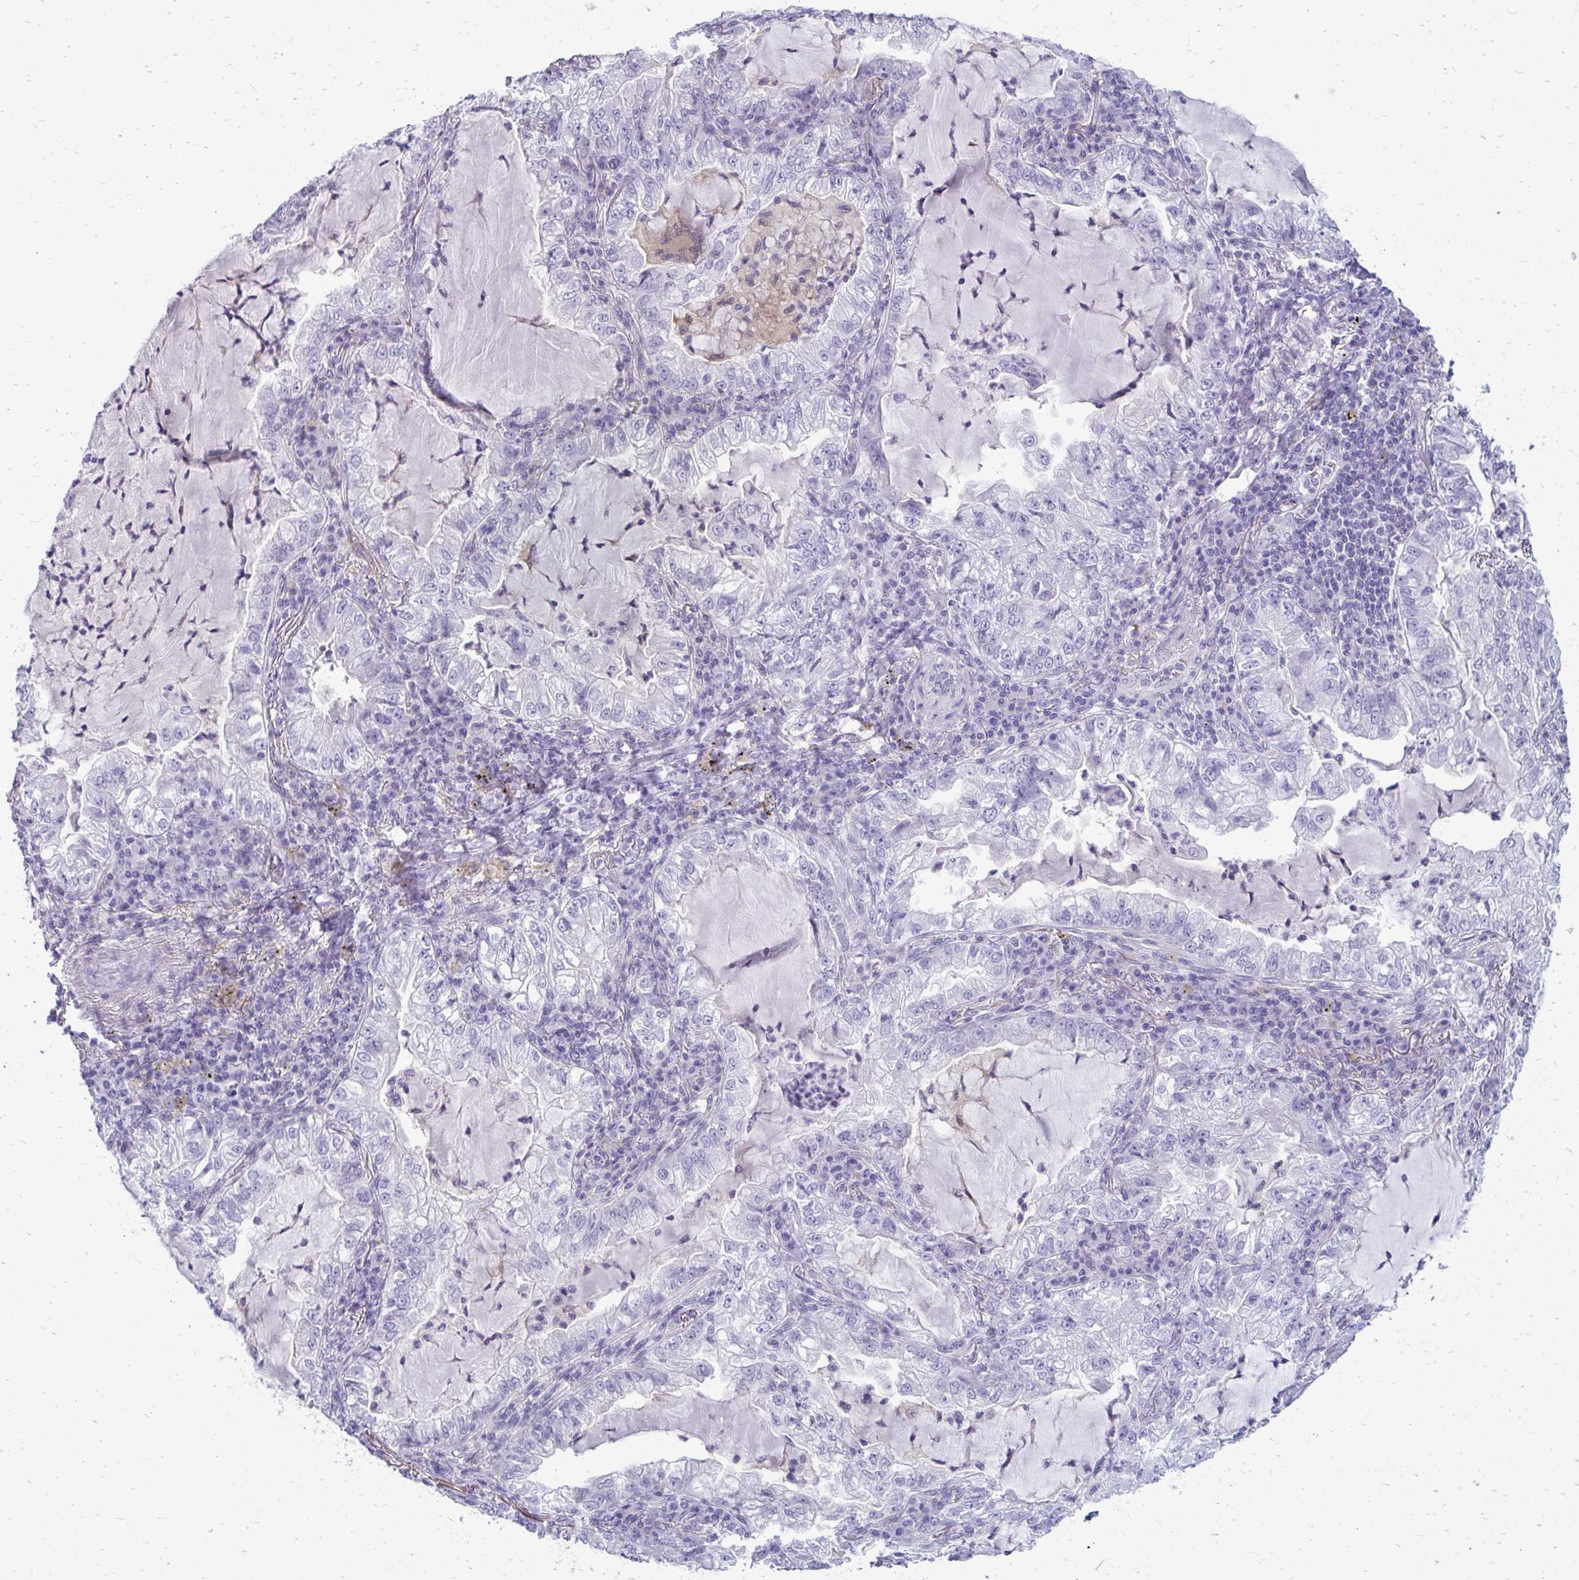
{"staining": {"intensity": "negative", "quantity": "none", "location": "none"}, "tissue": "lung cancer", "cell_type": "Tumor cells", "image_type": "cancer", "snomed": [{"axis": "morphology", "description": "Adenocarcinoma, NOS"}, {"axis": "topography", "description": "Lung"}], "caption": "Immunohistochemistry (IHC) image of neoplastic tissue: lung cancer stained with DAB shows no significant protein staining in tumor cells.", "gene": "FABP3", "patient": {"sex": "female", "age": 73}}